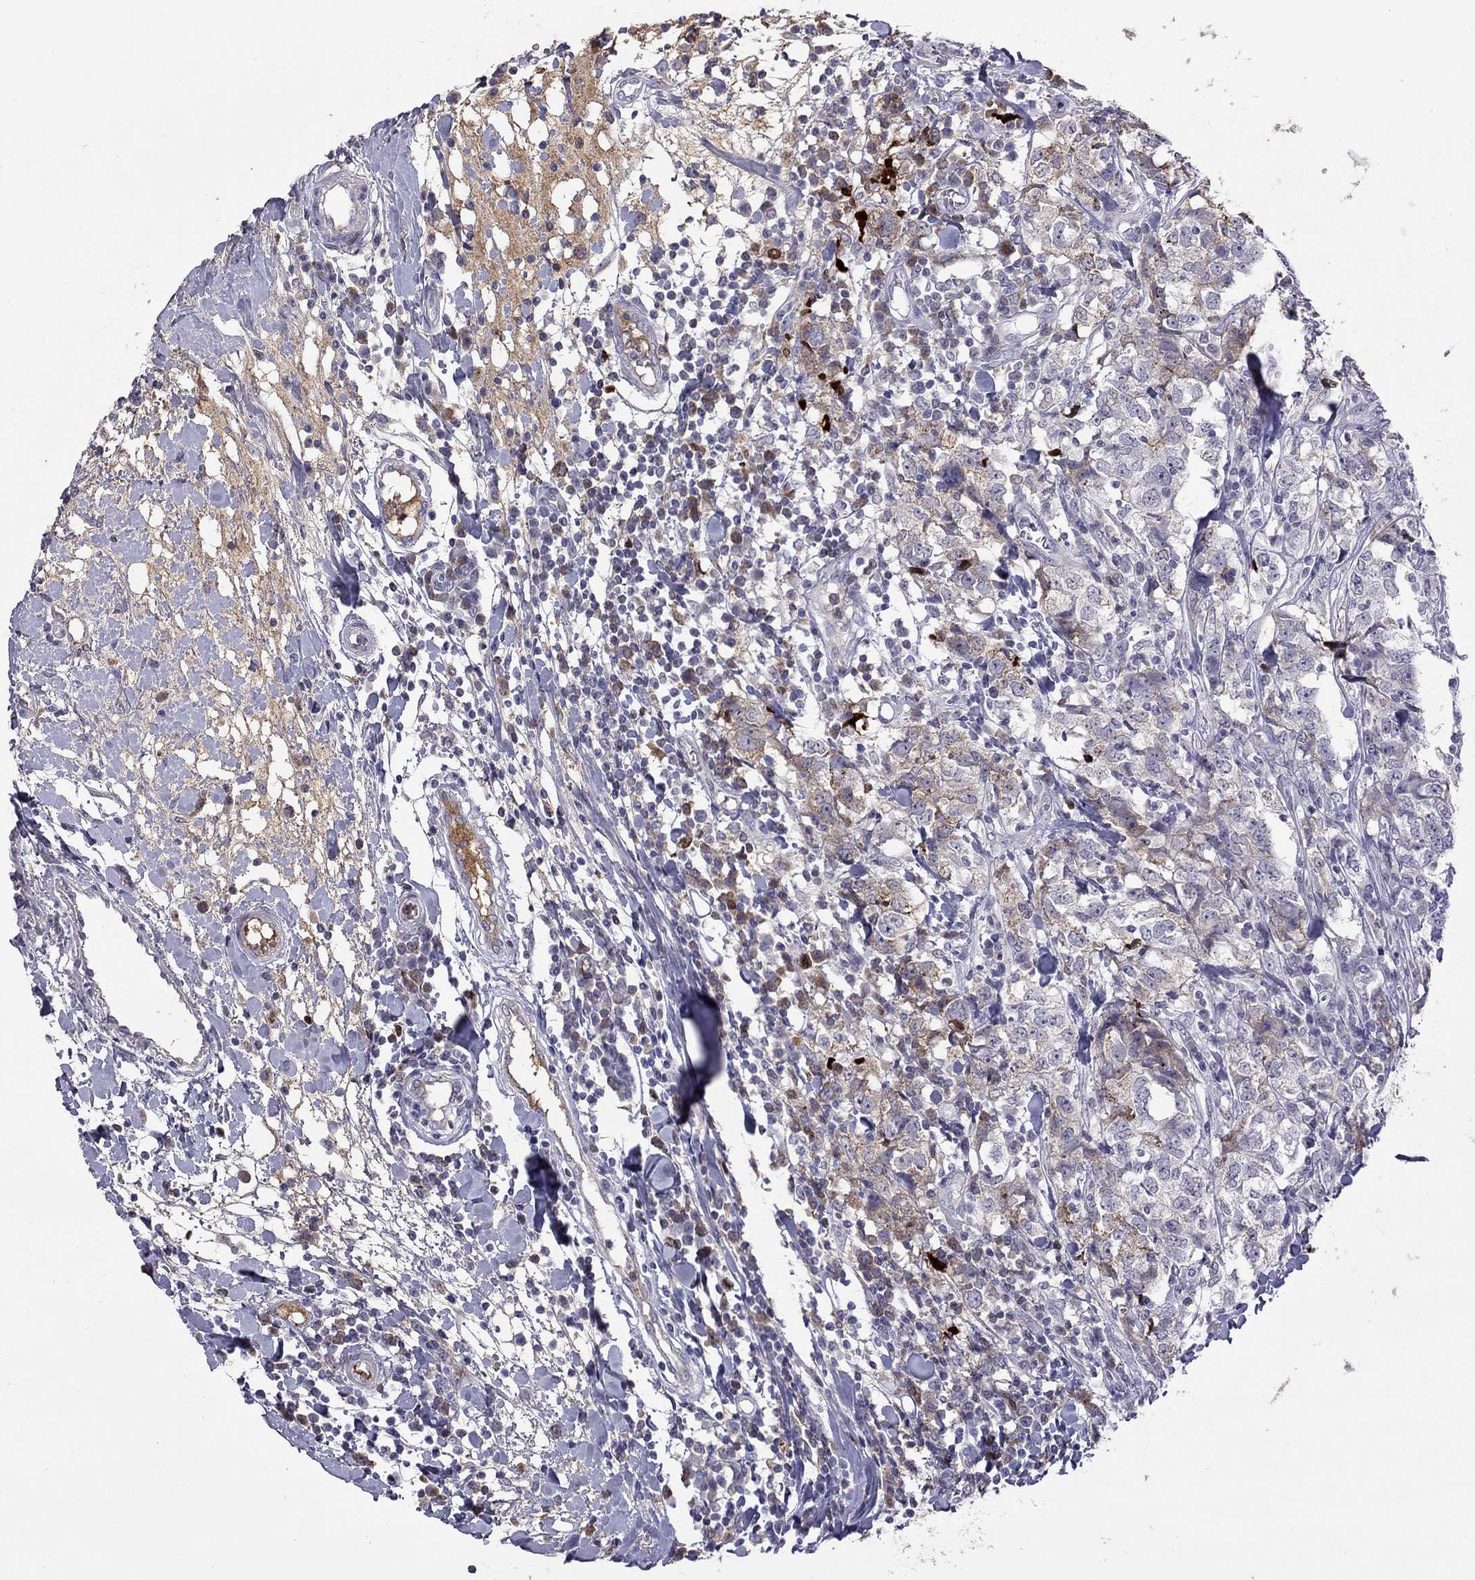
{"staining": {"intensity": "negative", "quantity": "none", "location": "none"}, "tissue": "breast cancer", "cell_type": "Tumor cells", "image_type": "cancer", "snomed": [{"axis": "morphology", "description": "Duct carcinoma"}, {"axis": "topography", "description": "Breast"}], "caption": "Immunohistochemistry (IHC) of breast cancer shows no expression in tumor cells.", "gene": "SERPINA3", "patient": {"sex": "female", "age": 30}}